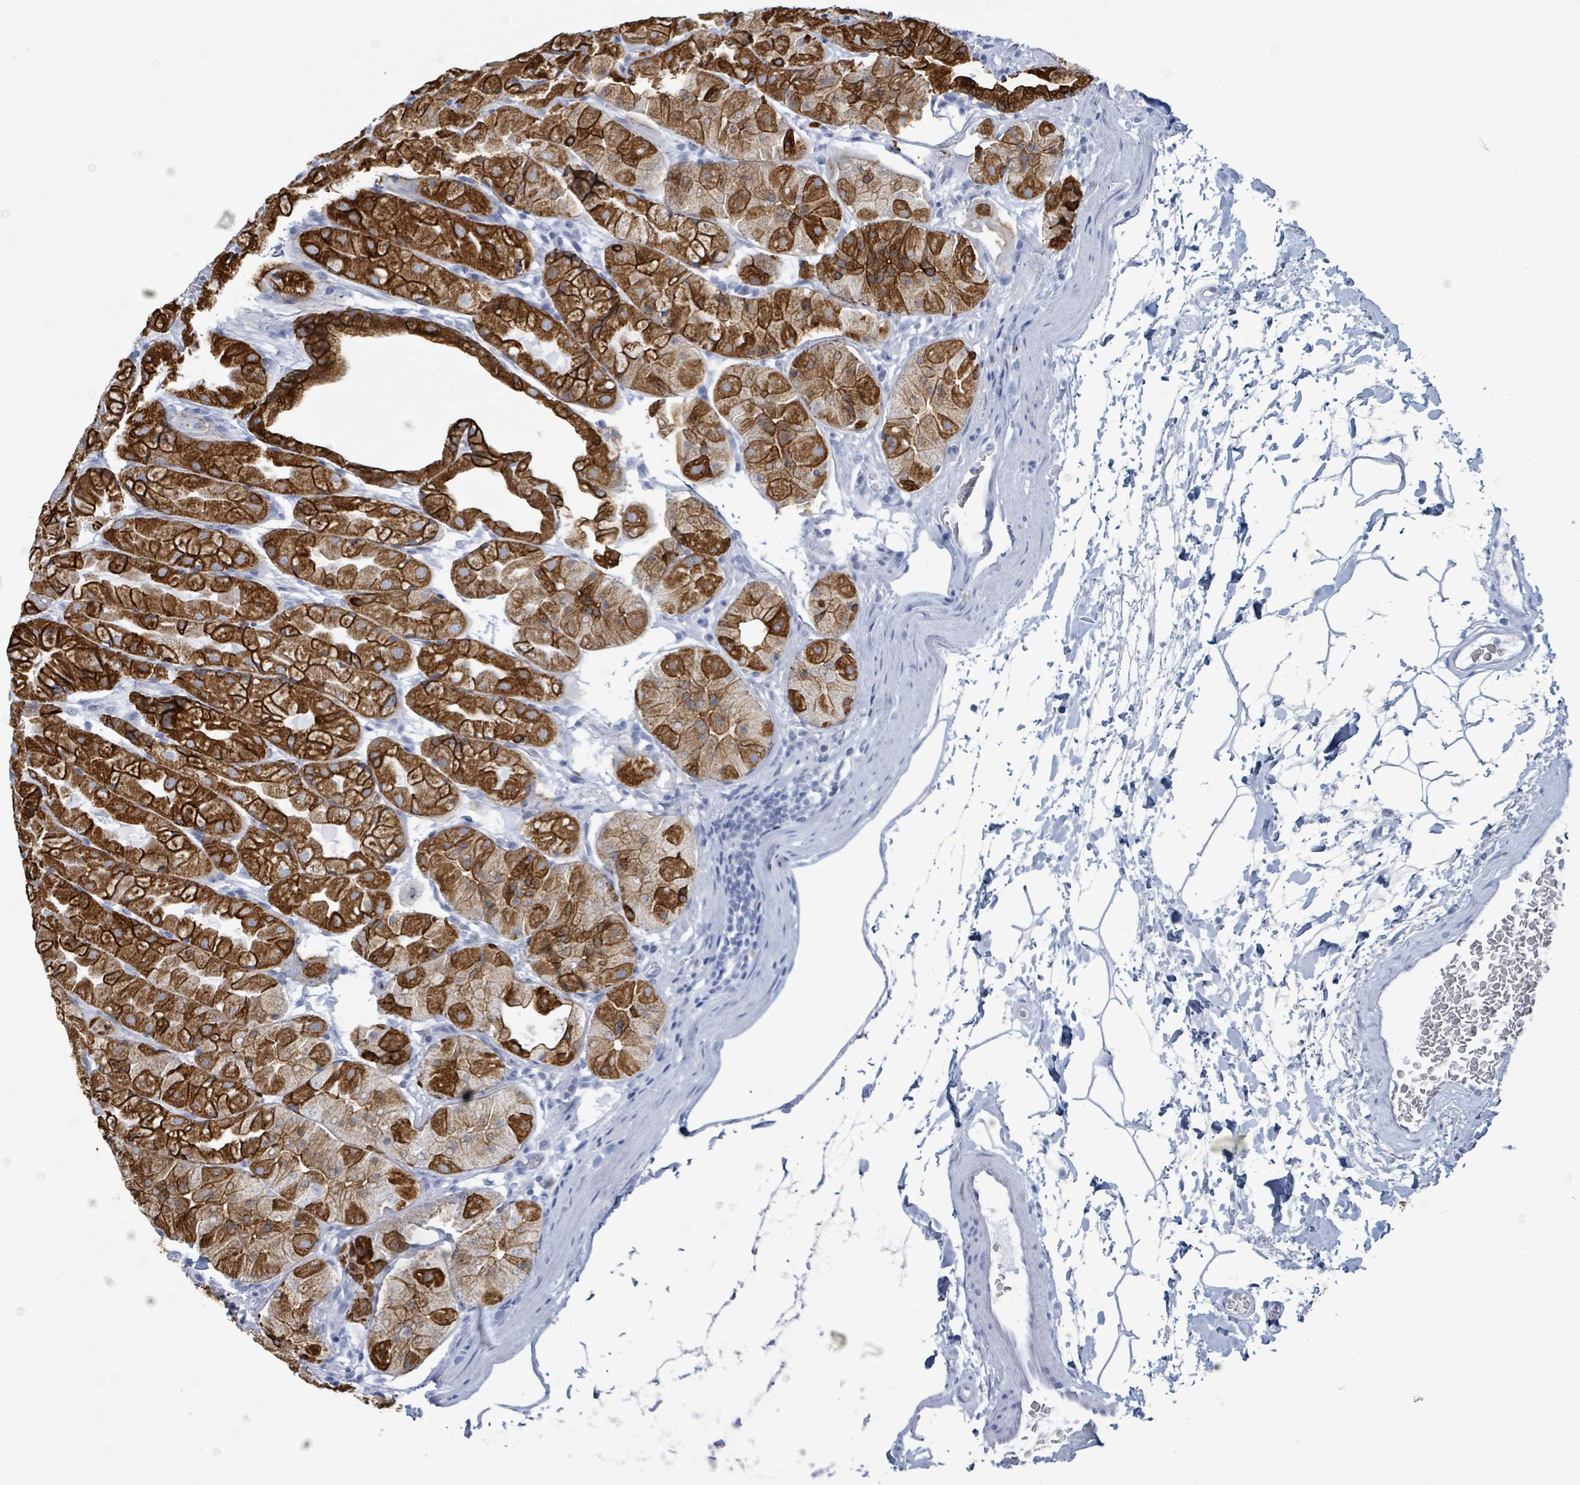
{"staining": {"intensity": "strong", "quantity": ">75%", "location": "cytoplasmic/membranous"}, "tissue": "stomach", "cell_type": "Glandular cells", "image_type": "normal", "snomed": [{"axis": "morphology", "description": "Normal tissue, NOS"}, {"axis": "topography", "description": "Stomach"}], "caption": "About >75% of glandular cells in unremarkable stomach display strong cytoplasmic/membranous protein expression as visualized by brown immunohistochemical staining.", "gene": "KRT8", "patient": {"sex": "male", "age": 57}}